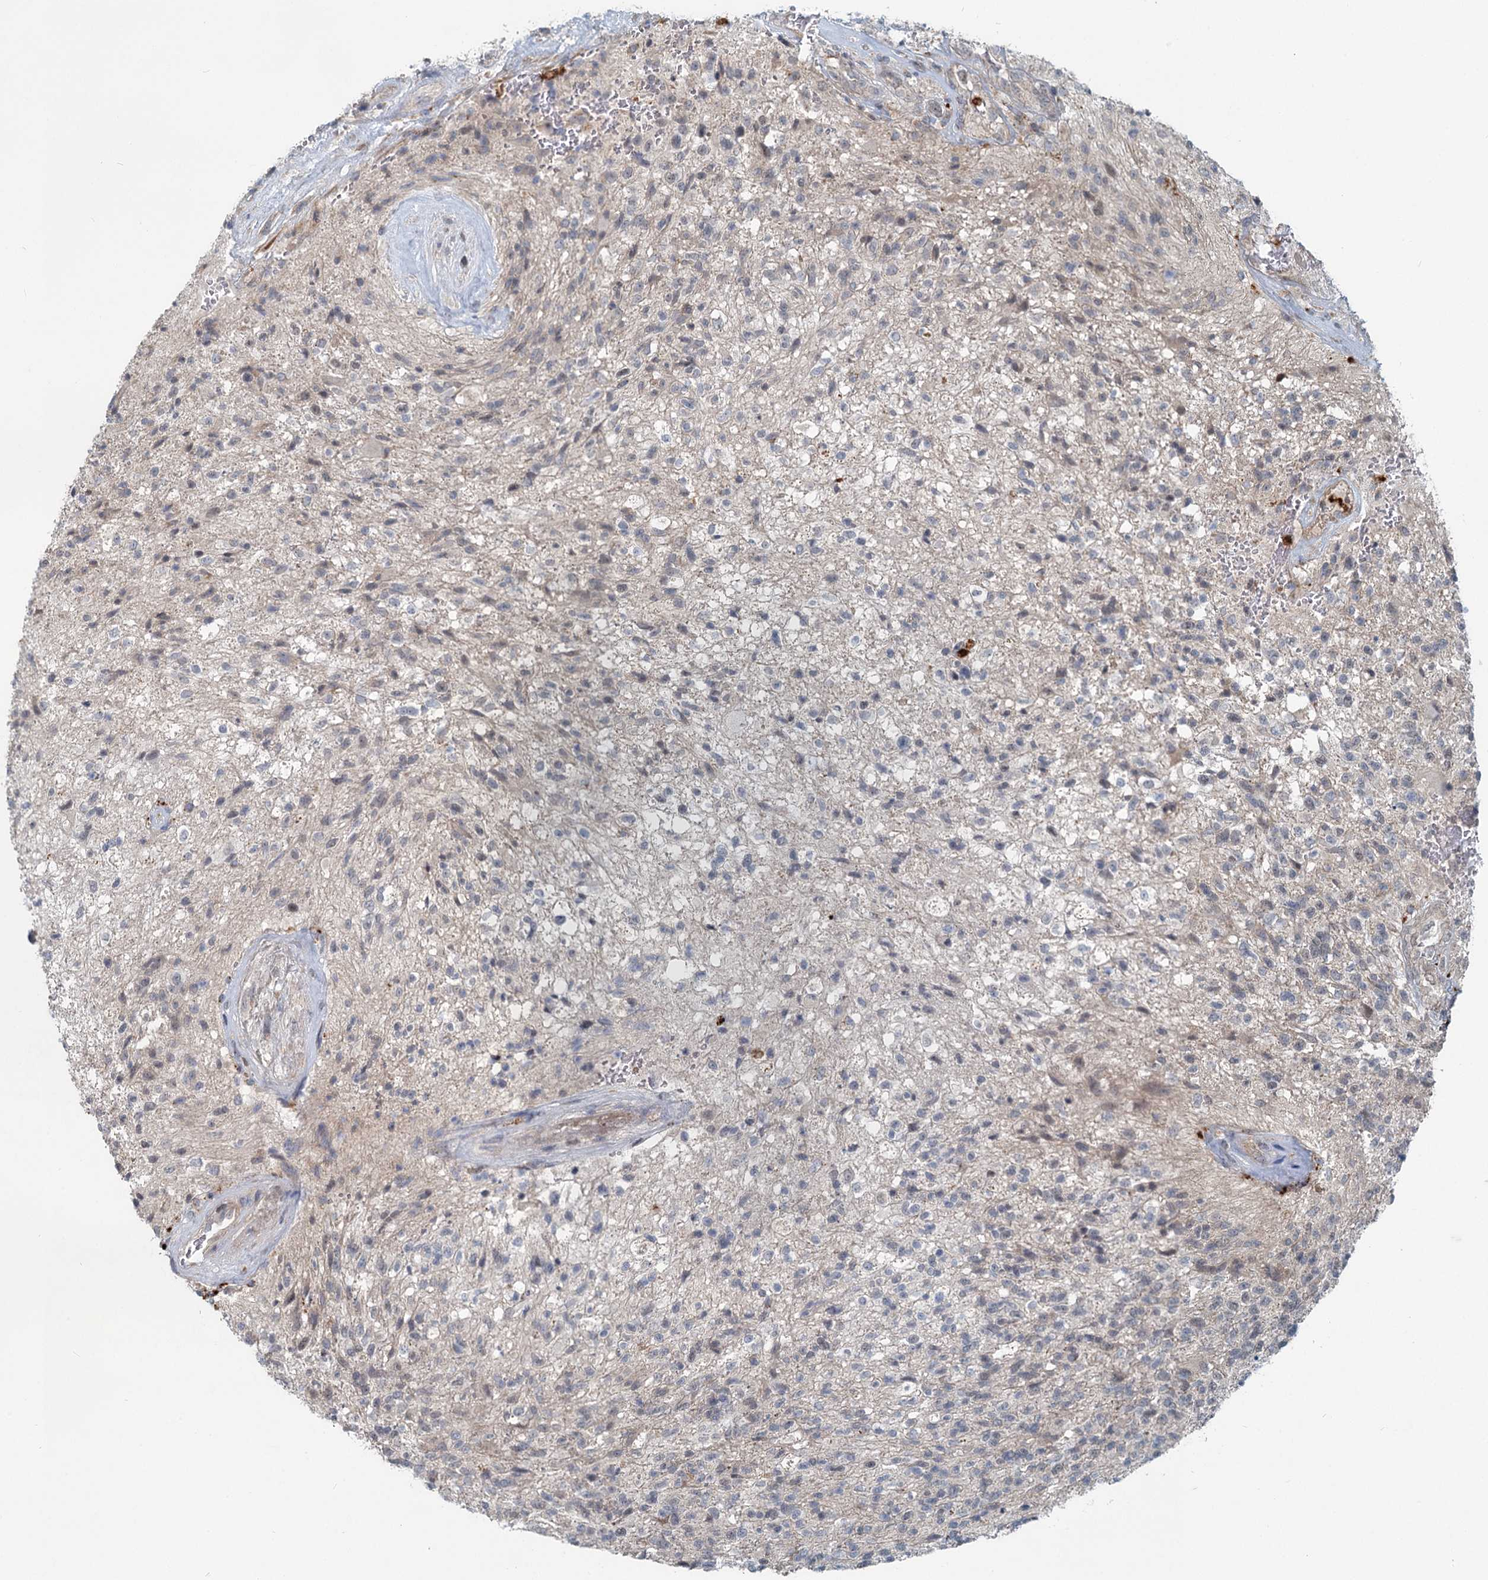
{"staining": {"intensity": "negative", "quantity": "none", "location": "none"}, "tissue": "glioma", "cell_type": "Tumor cells", "image_type": "cancer", "snomed": [{"axis": "morphology", "description": "Glioma, malignant, High grade"}, {"axis": "topography", "description": "Brain"}], "caption": "Tumor cells are negative for protein expression in human malignant high-grade glioma. (DAB immunohistochemistry, high magnification).", "gene": "ADCY2", "patient": {"sex": "male", "age": 56}}